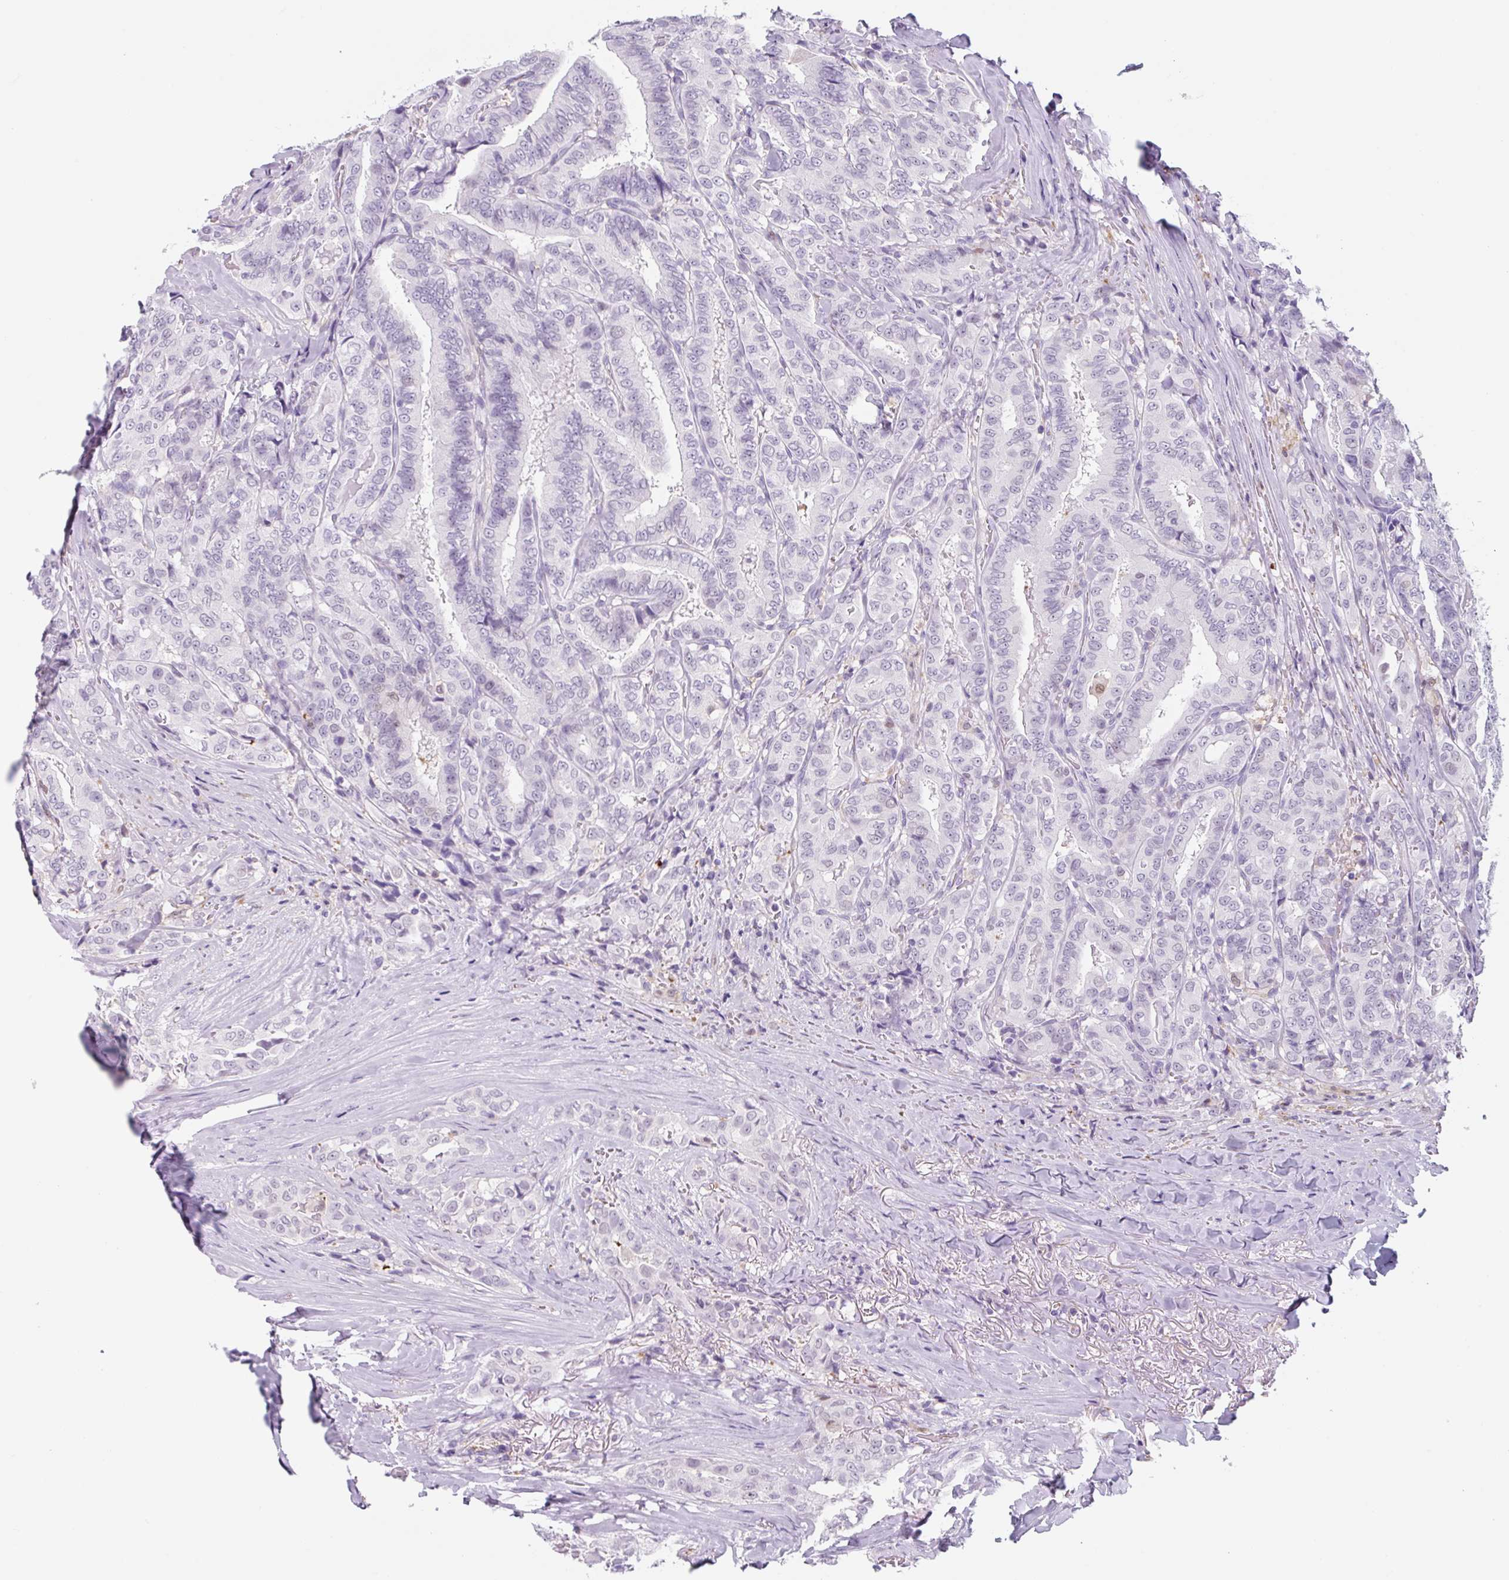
{"staining": {"intensity": "negative", "quantity": "none", "location": "none"}, "tissue": "thyroid cancer", "cell_type": "Tumor cells", "image_type": "cancer", "snomed": [{"axis": "morphology", "description": "Papillary adenocarcinoma, NOS"}, {"axis": "topography", "description": "Thyroid gland"}], "caption": "A micrograph of papillary adenocarcinoma (thyroid) stained for a protein shows no brown staining in tumor cells.", "gene": "TNFRSF8", "patient": {"sex": "male", "age": 61}}